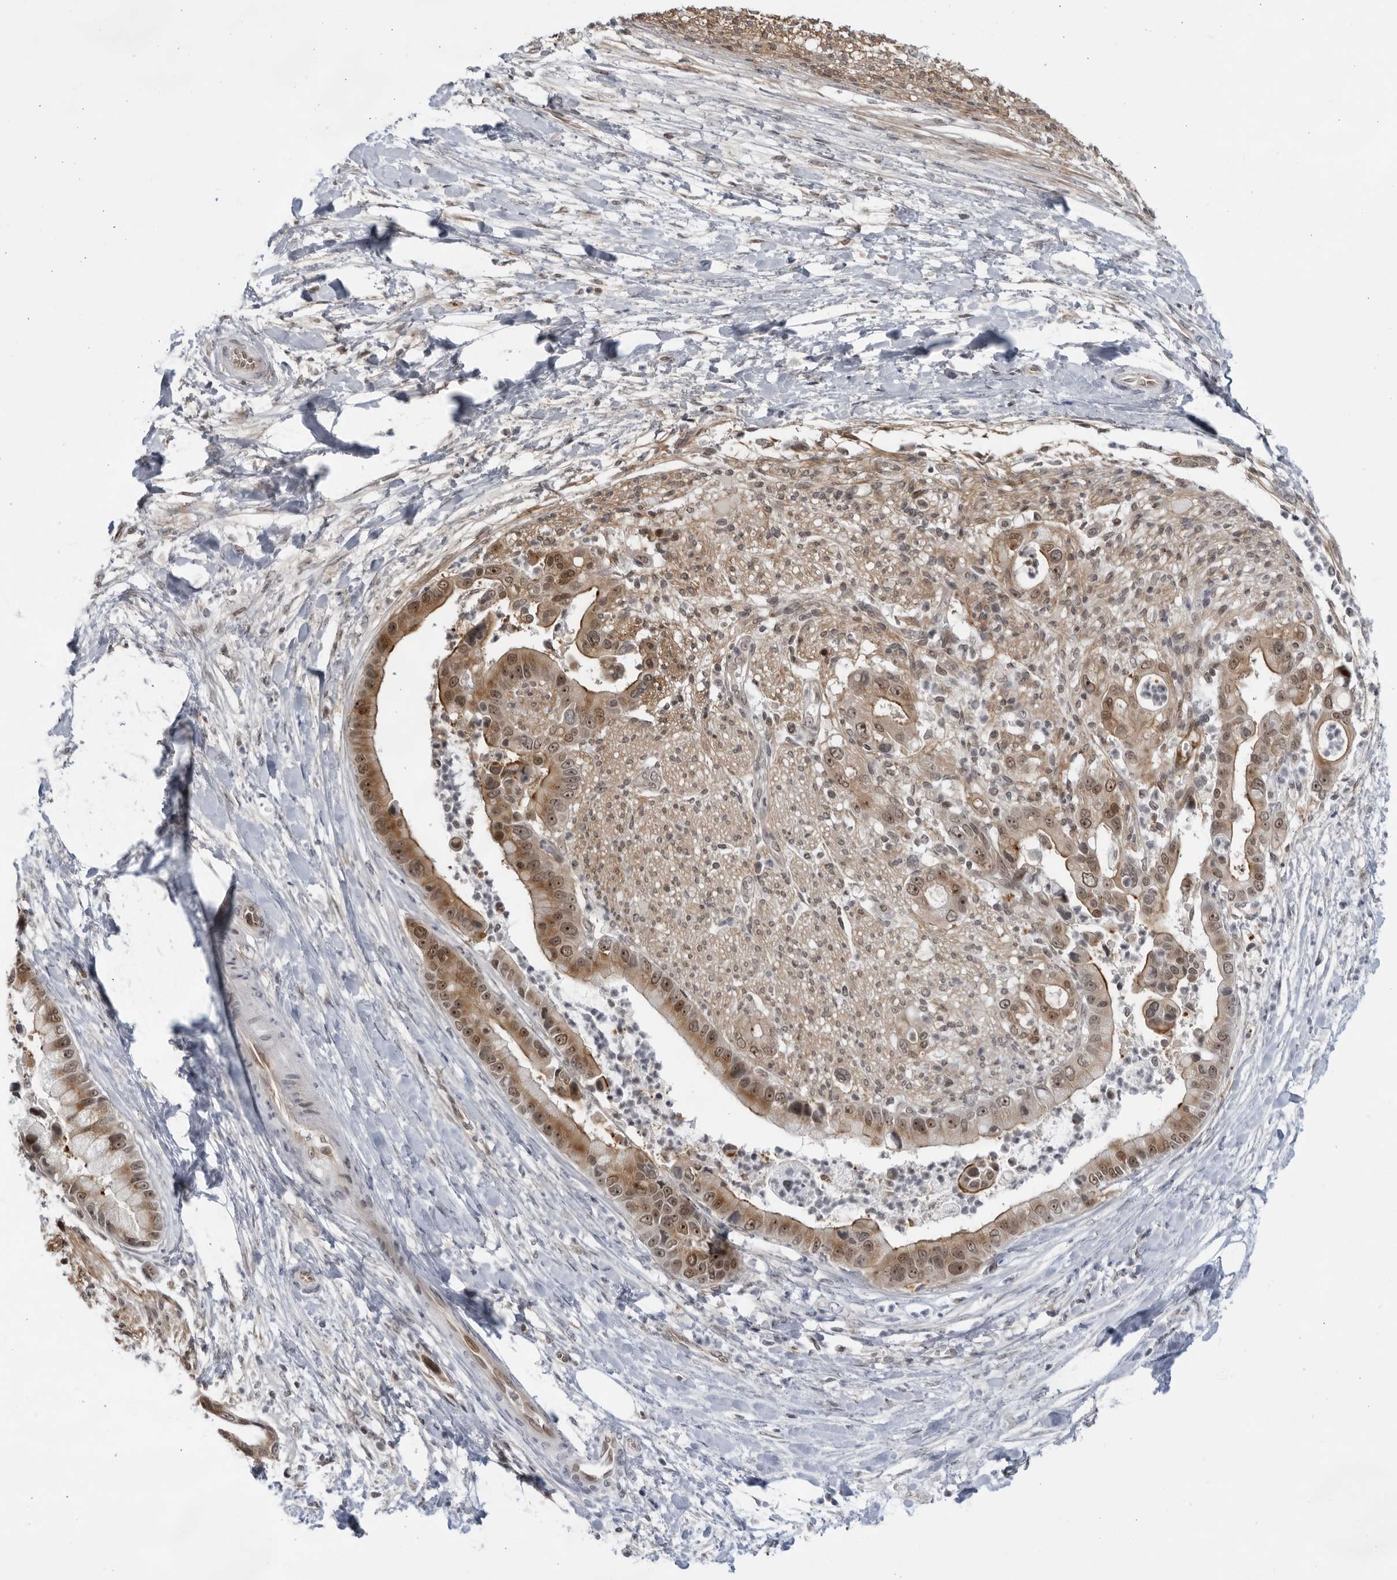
{"staining": {"intensity": "moderate", "quantity": ">75%", "location": "cytoplasmic/membranous,nuclear"}, "tissue": "liver cancer", "cell_type": "Tumor cells", "image_type": "cancer", "snomed": [{"axis": "morphology", "description": "Cholangiocarcinoma"}, {"axis": "topography", "description": "Liver"}], "caption": "A histopathology image showing moderate cytoplasmic/membranous and nuclear expression in approximately >75% of tumor cells in cholangiocarcinoma (liver), as visualized by brown immunohistochemical staining.", "gene": "ITGB3BP", "patient": {"sex": "female", "age": 54}}